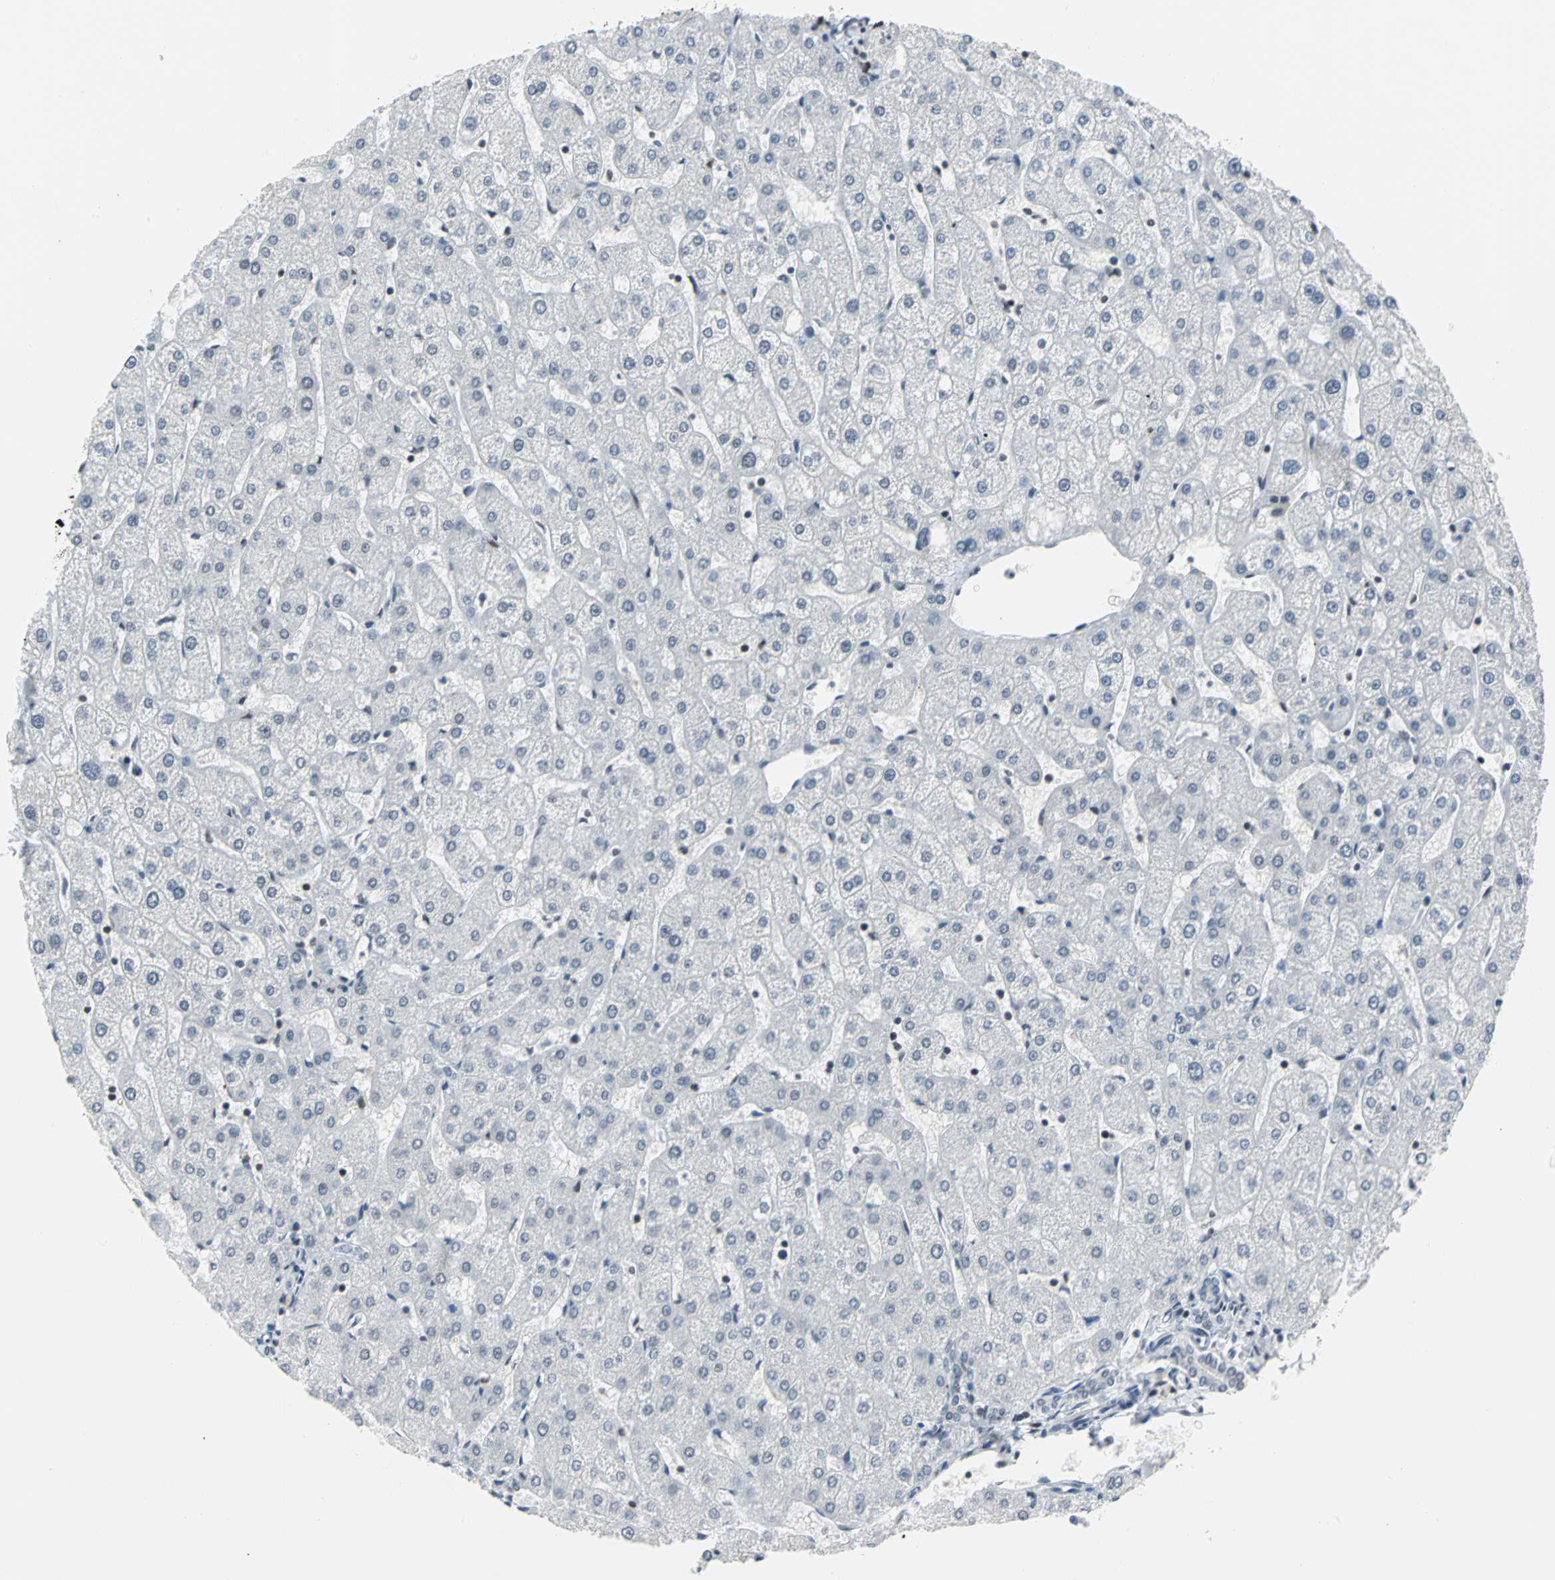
{"staining": {"intensity": "negative", "quantity": "none", "location": "none"}, "tissue": "liver", "cell_type": "Cholangiocytes", "image_type": "normal", "snomed": [{"axis": "morphology", "description": "Normal tissue, NOS"}, {"axis": "topography", "description": "Liver"}], "caption": "Immunohistochemistry micrograph of unremarkable human liver stained for a protein (brown), which displays no expression in cholangiocytes. (IHC, brightfield microscopy, high magnification).", "gene": "HNRNPD", "patient": {"sex": "male", "age": 67}}